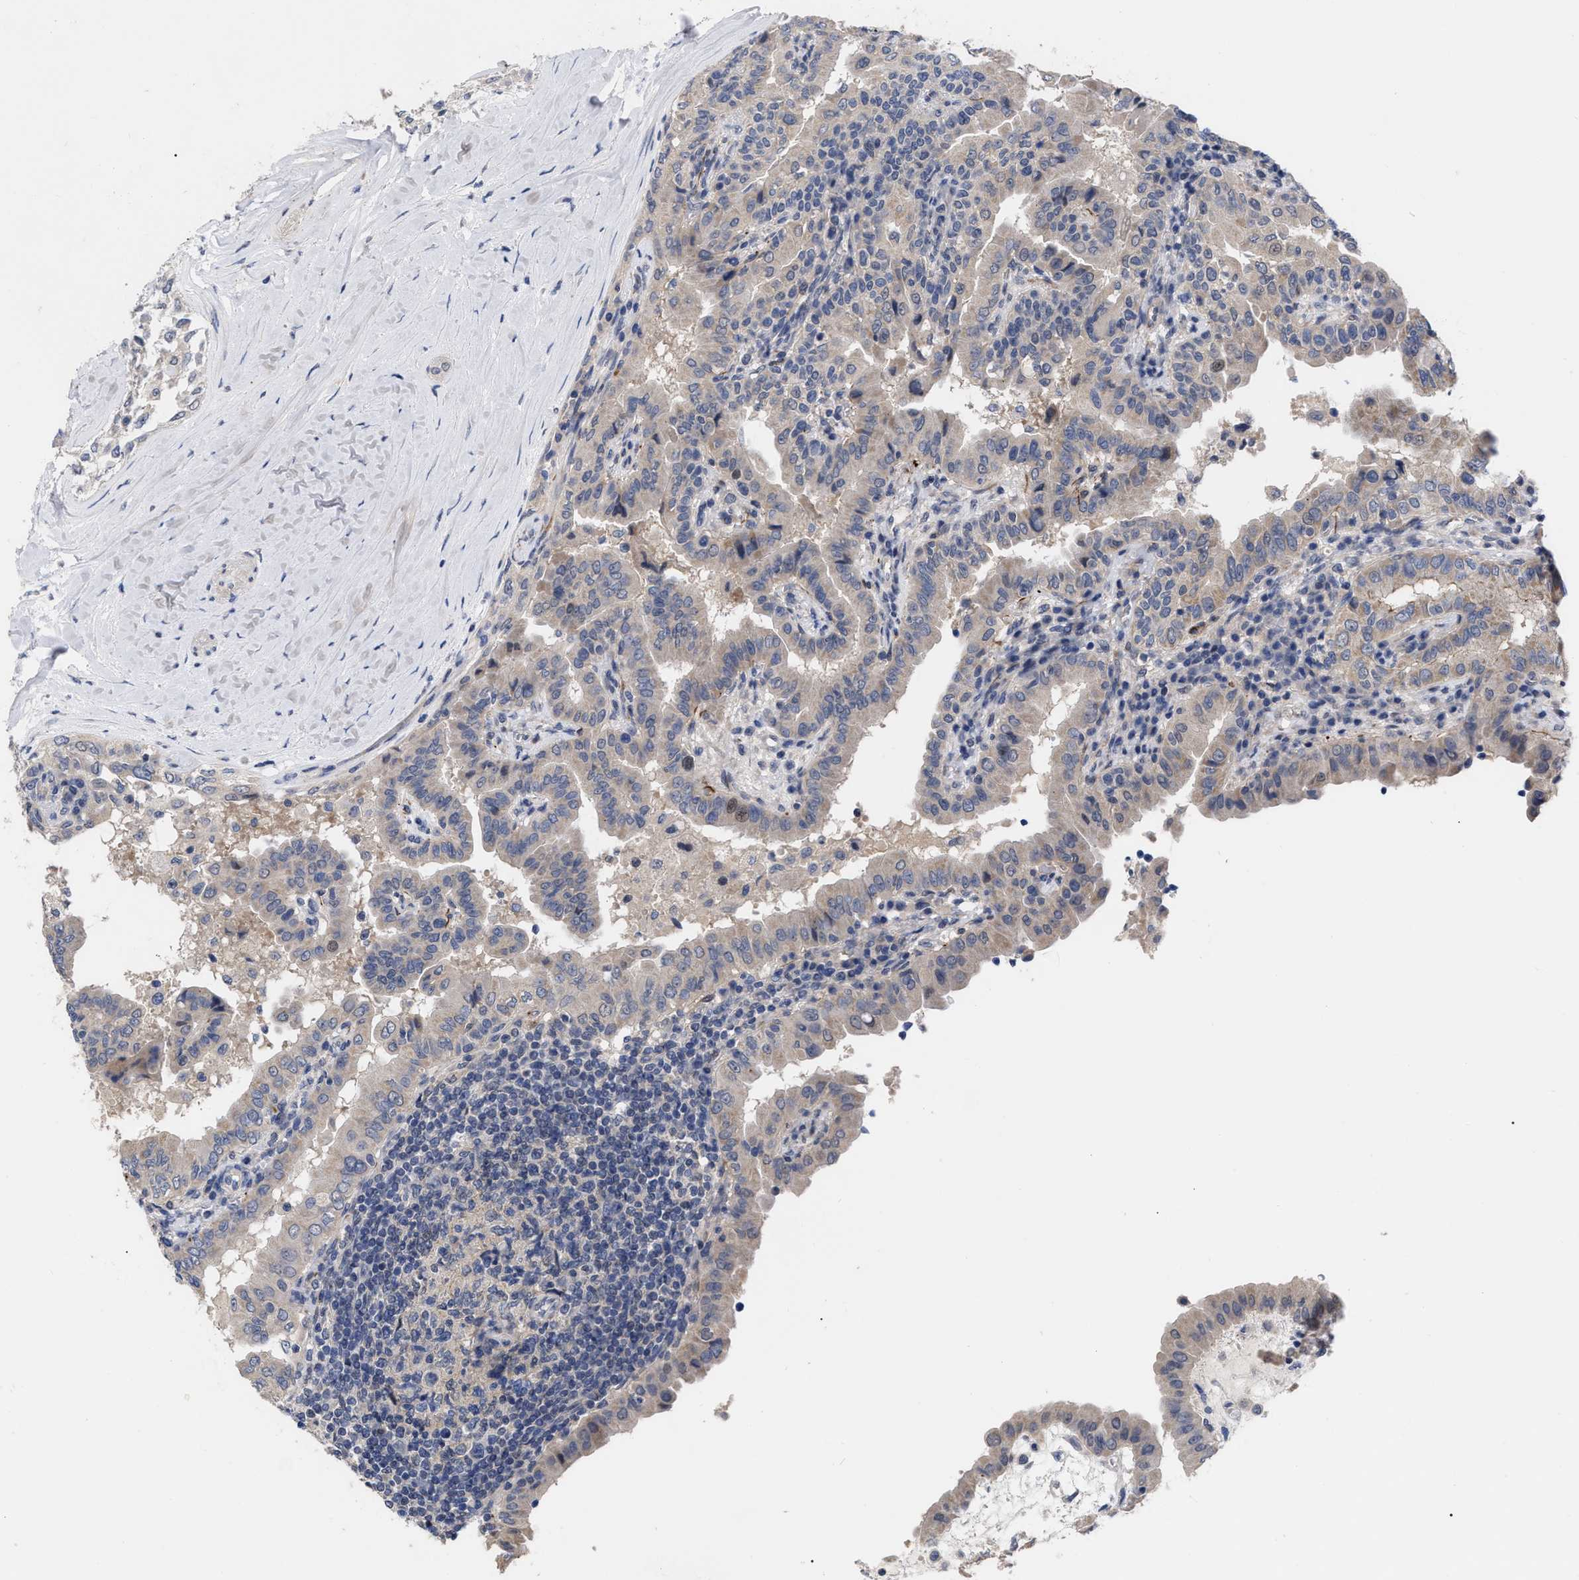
{"staining": {"intensity": "negative", "quantity": "none", "location": "none"}, "tissue": "thyroid cancer", "cell_type": "Tumor cells", "image_type": "cancer", "snomed": [{"axis": "morphology", "description": "Papillary adenocarcinoma, NOS"}, {"axis": "topography", "description": "Thyroid gland"}], "caption": "This is an immunohistochemistry micrograph of papillary adenocarcinoma (thyroid). There is no positivity in tumor cells.", "gene": "CCN5", "patient": {"sex": "male", "age": 33}}